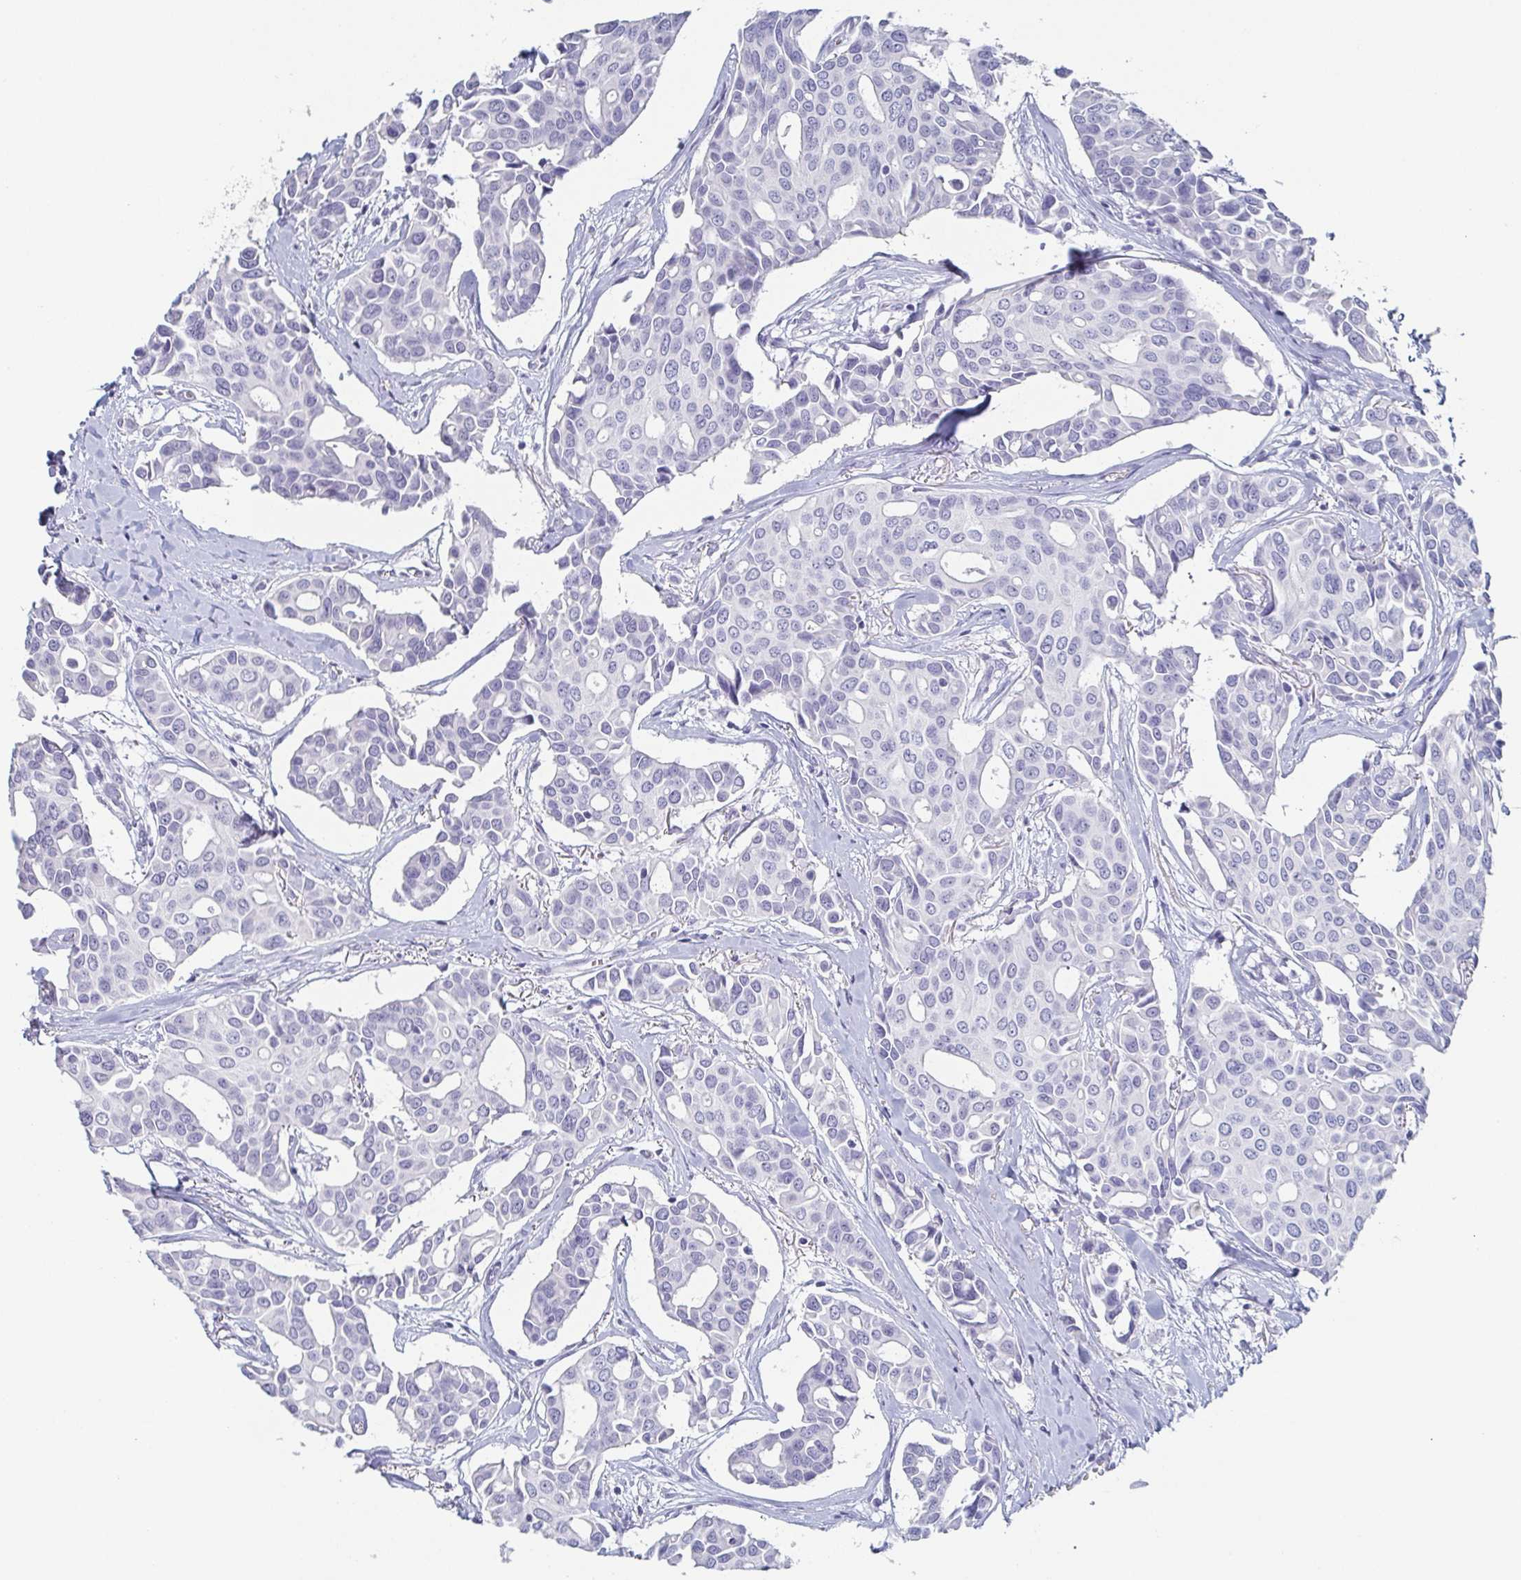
{"staining": {"intensity": "negative", "quantity": "none", "location": "none"}, "tissue": "breast cancer", "cell_type": "Tumor cells", "image_type": "cancer", "snomed": [{"axis": "morphology", "description": "Duct carcinoma"}, {"axis": "topography", "description": "Breast"}], "caption": "Breast invasive ductal carcinoma stained for a protein using immunohistochemistry (IHC) exhibits no positivity tumor cells.", "gene": "ITLN1", "patient": {"sex": "female", "age": 54}}